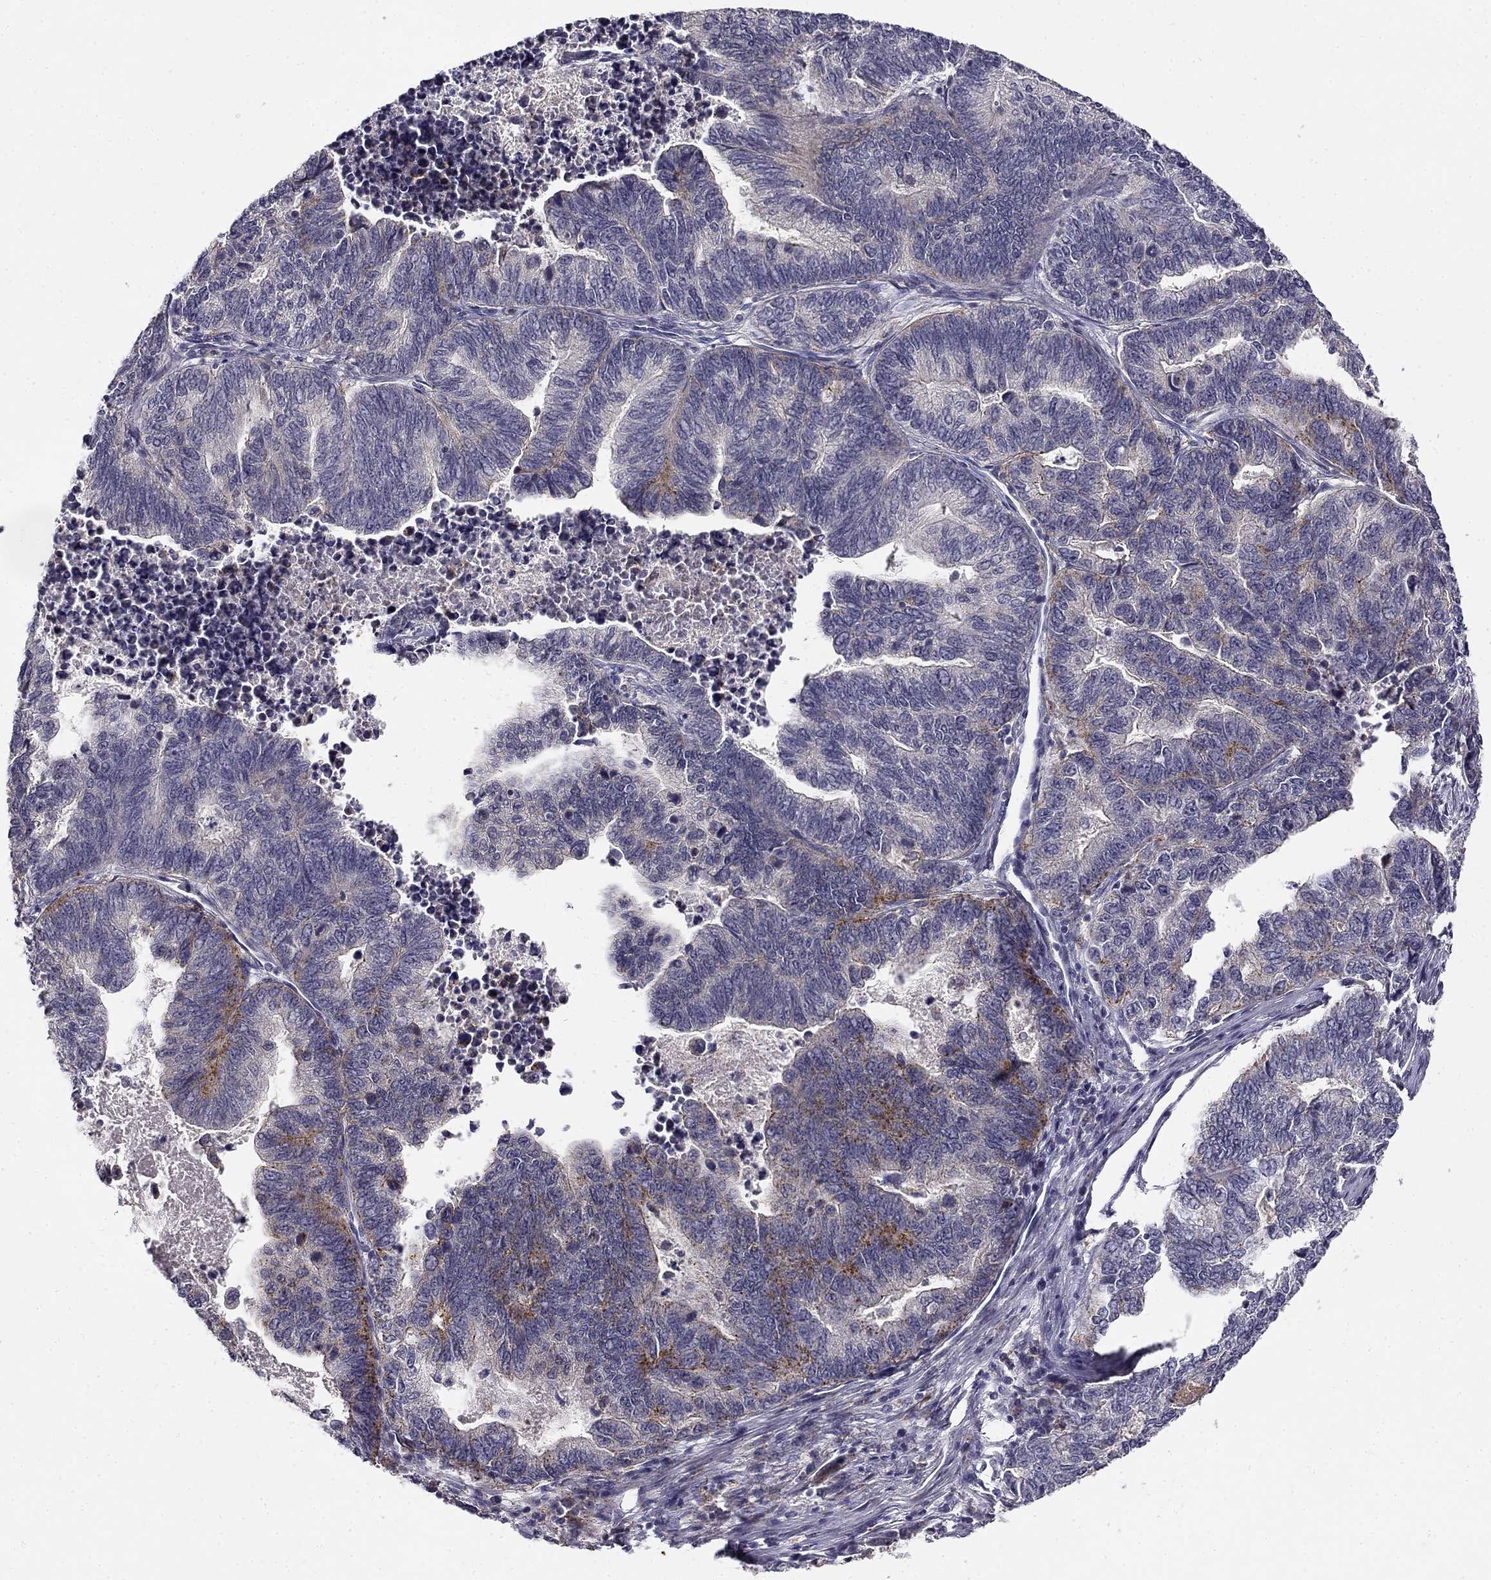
{"staining": {"intensity": "moderate", "quantity": "<25%", "location": "cytoplasmic/membranous"}, "tissue": "stomach cancer", "cell_type": "Tumor cells", "image_type": "cancer", "snomed": [{"axis": "morphology", "description": "Adenocarcinoma, NOS"}, {"axis": "topography", "description": "Stomach, upper"}], "caption": "The image reveals a brown stain indicating the presence of a protein in the cytoplasmic/membranous of tumor cells in stomach cancer.", "gene": "CNR1", "patient": {"sex": "female", "age": 67}}